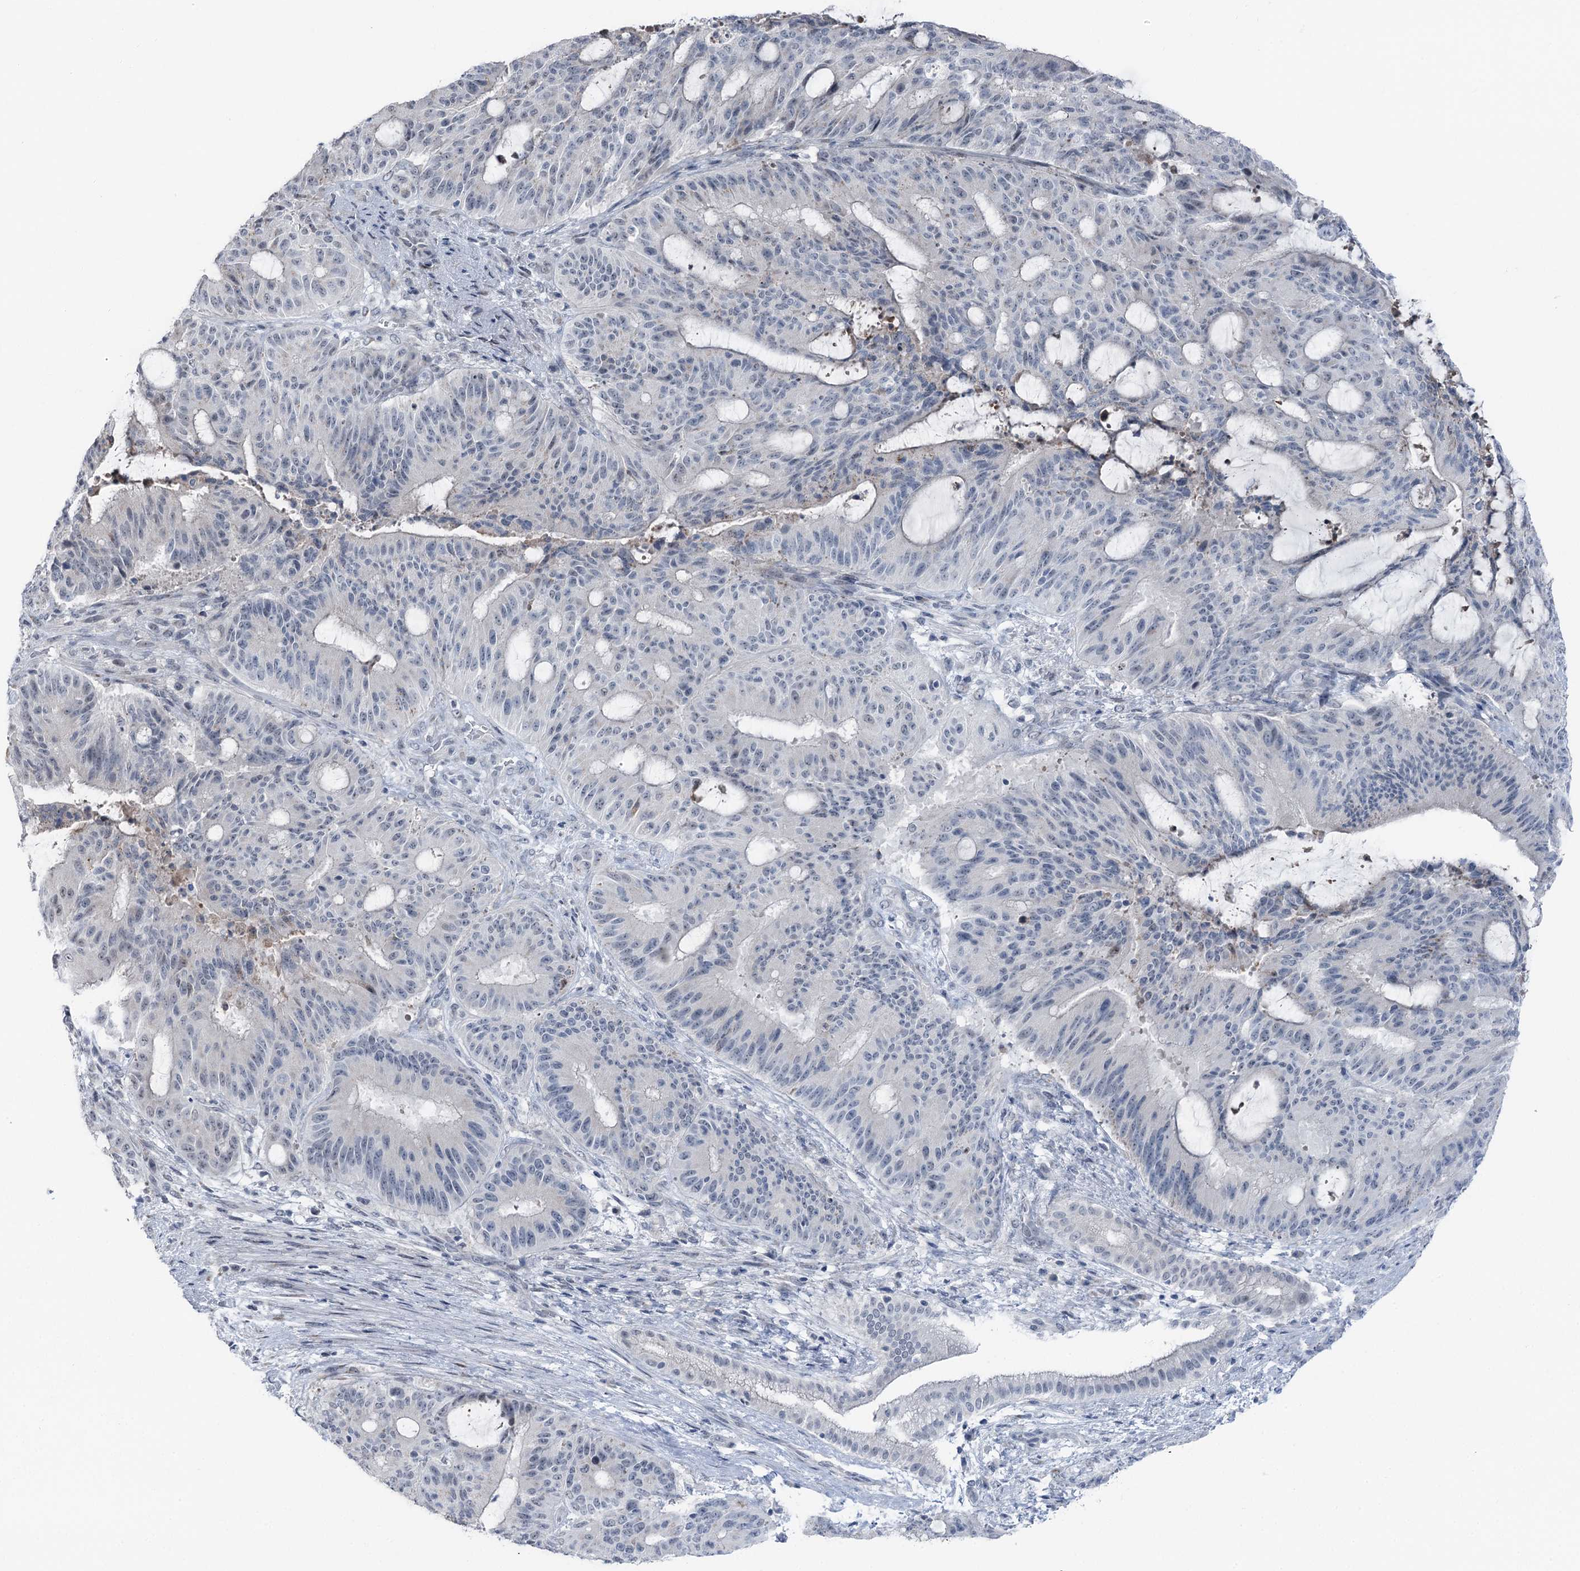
{"staining": {"intensity": "negative", "quantity": "none", "location": "none"}, "tissue": "liver cancer", "cell_type": "Tumor cells", "image_type": "cancer", "snomed": [{"axis": "morphology", "description": "Normal tissue, NOS"}, {"axis": "morphology", "description": "Cholangiocarcinoma"}, {"axis": "topography", "description": "Liver"}, {"axis": "topography", "description": "Peripheral nerve tissue"}], "caption": "Immunohistochemistry (IHC) of human liver cholangiocarcinoma demonstrates no staining in tumor cells.", "gene": "STEEP1", "patient": {"sex": "female", "age": 73}}